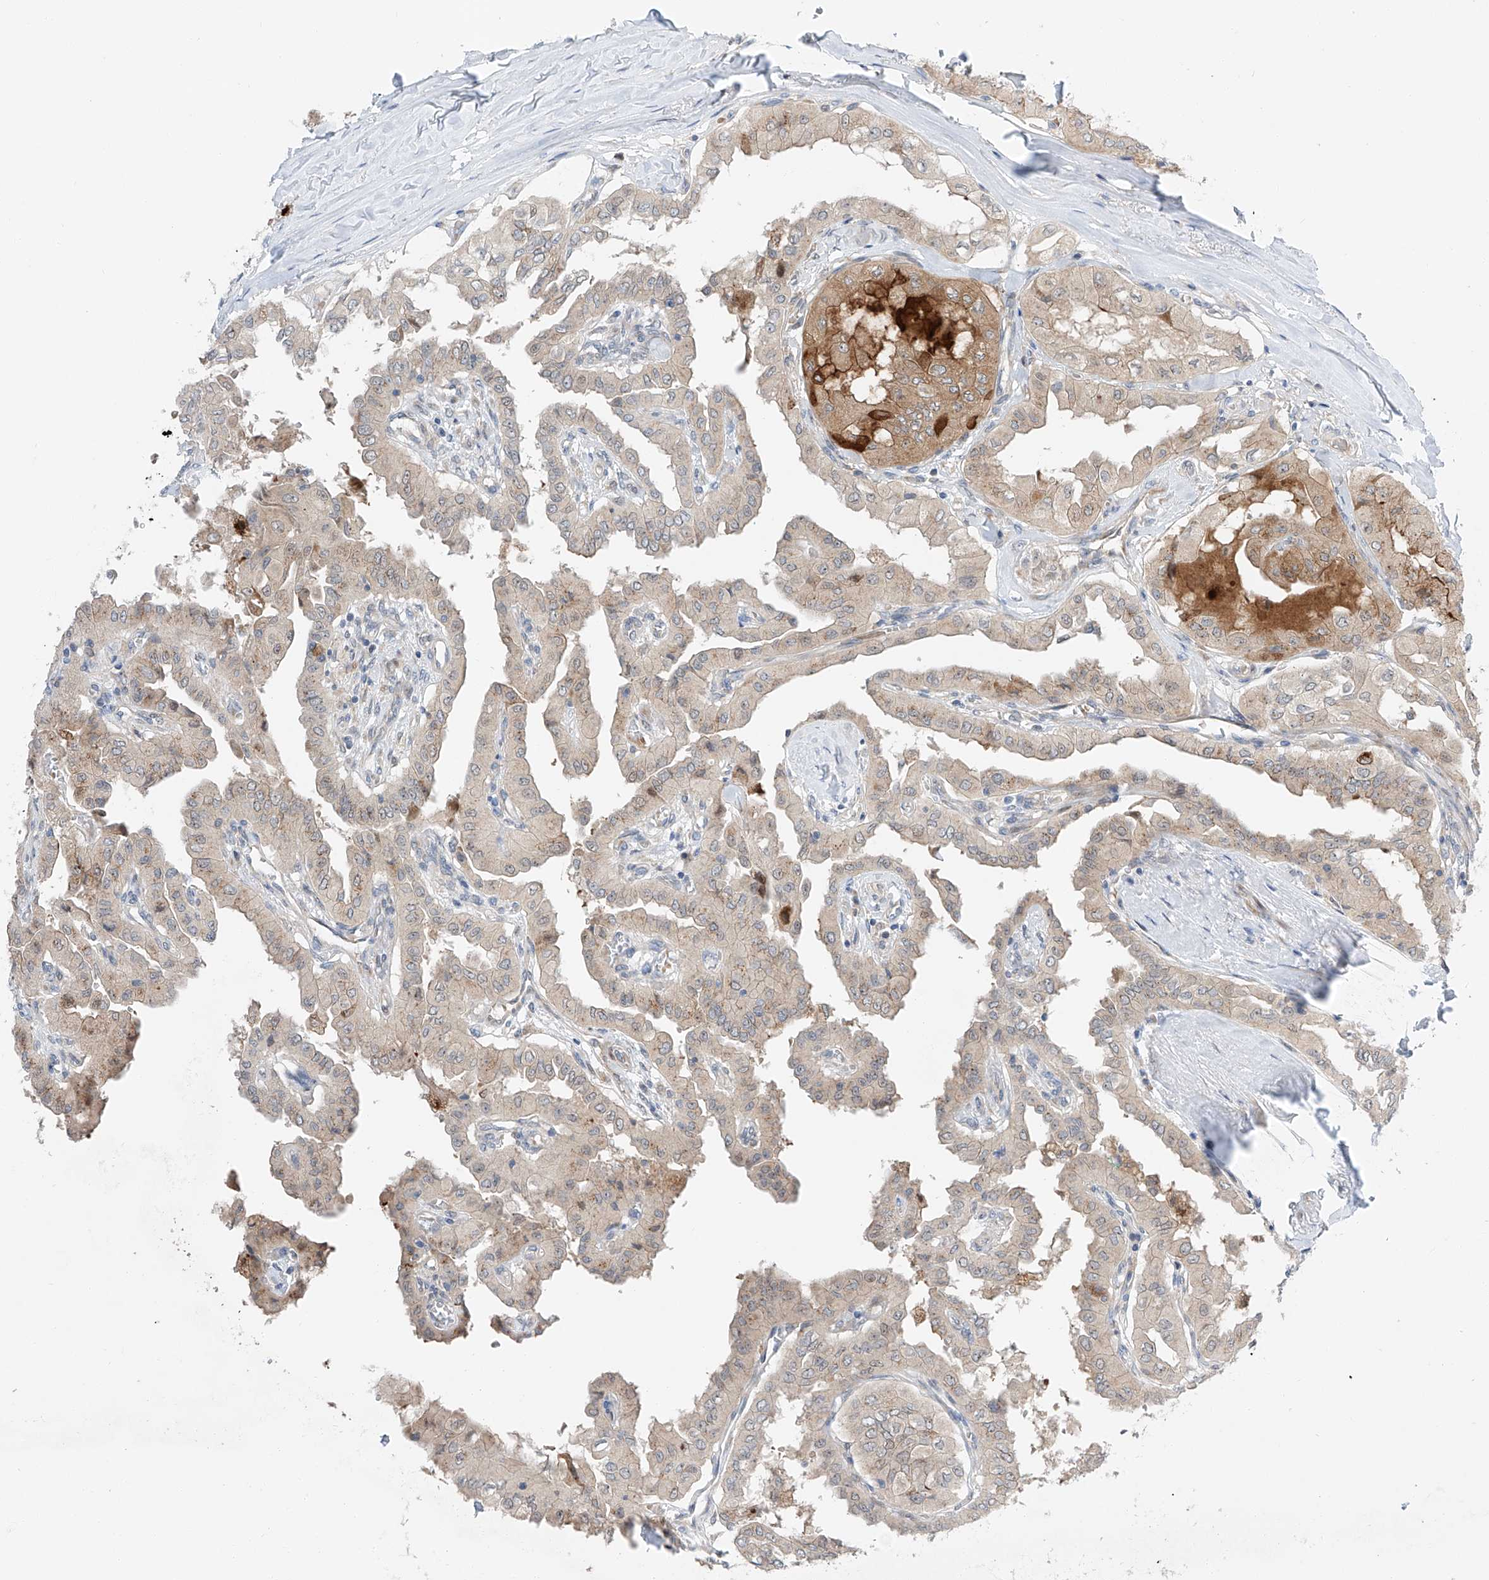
{"staining": {"intensity": "moderate", "quantity": "<25%", "location": "cytoplasmic/membranous"}, "tissue": "thyroid cancer", "cell_type": "Tumor cells", "image_type": "cancer", "snomed": [{"axis": "morphology", "description": "Papillary adenocarcinoma, NOS"}, {"axis": "topography", "description": "Thyroid gland"}], "caption": "High-power microscopy captured an immunohistochemistry photomicrograph of thyroid papillary adenocarcinoma, revealing moderate cytoplasmic/membranous staining in about <25% of tumor cells.", "gene": "CLDND1", "patient": {"sex": "female", "age": 59}}